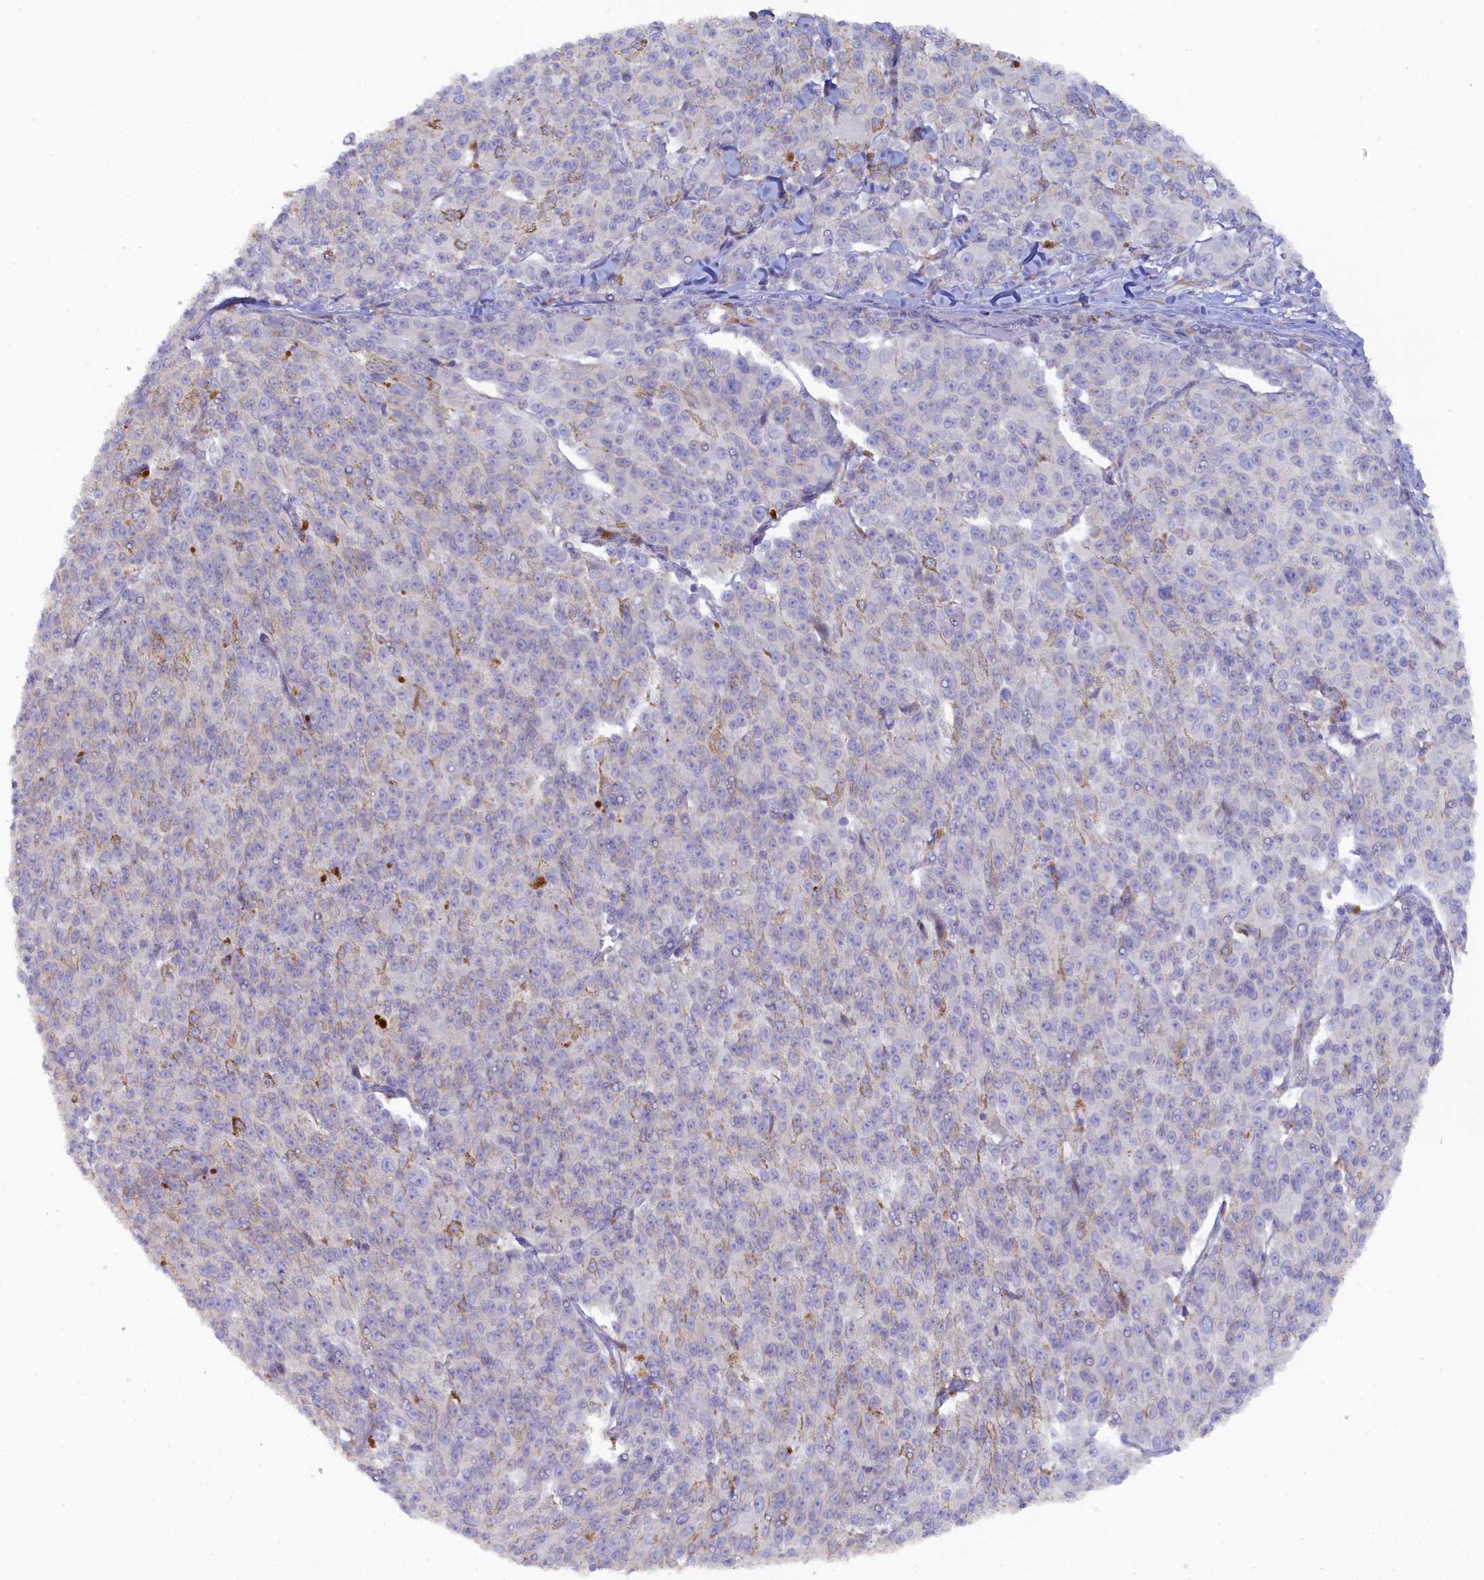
{"staining": {"intensity": "negative", "quantity": "none", "location": "none"}, "tissue": "melanoma", "cell_type": "Tumor cells", "image_type": "cancer", "snomed": [{"axis": "morphology", "description": "Malignant melanoma, NOS"}, {"axis": "topography", "description": "Skin"}], "caption": "Tumor cells are negative for brown protein staining in malignant melanoma.", "gene": "POGLUT3", "patient": {"sex": "female", "age": 52}}